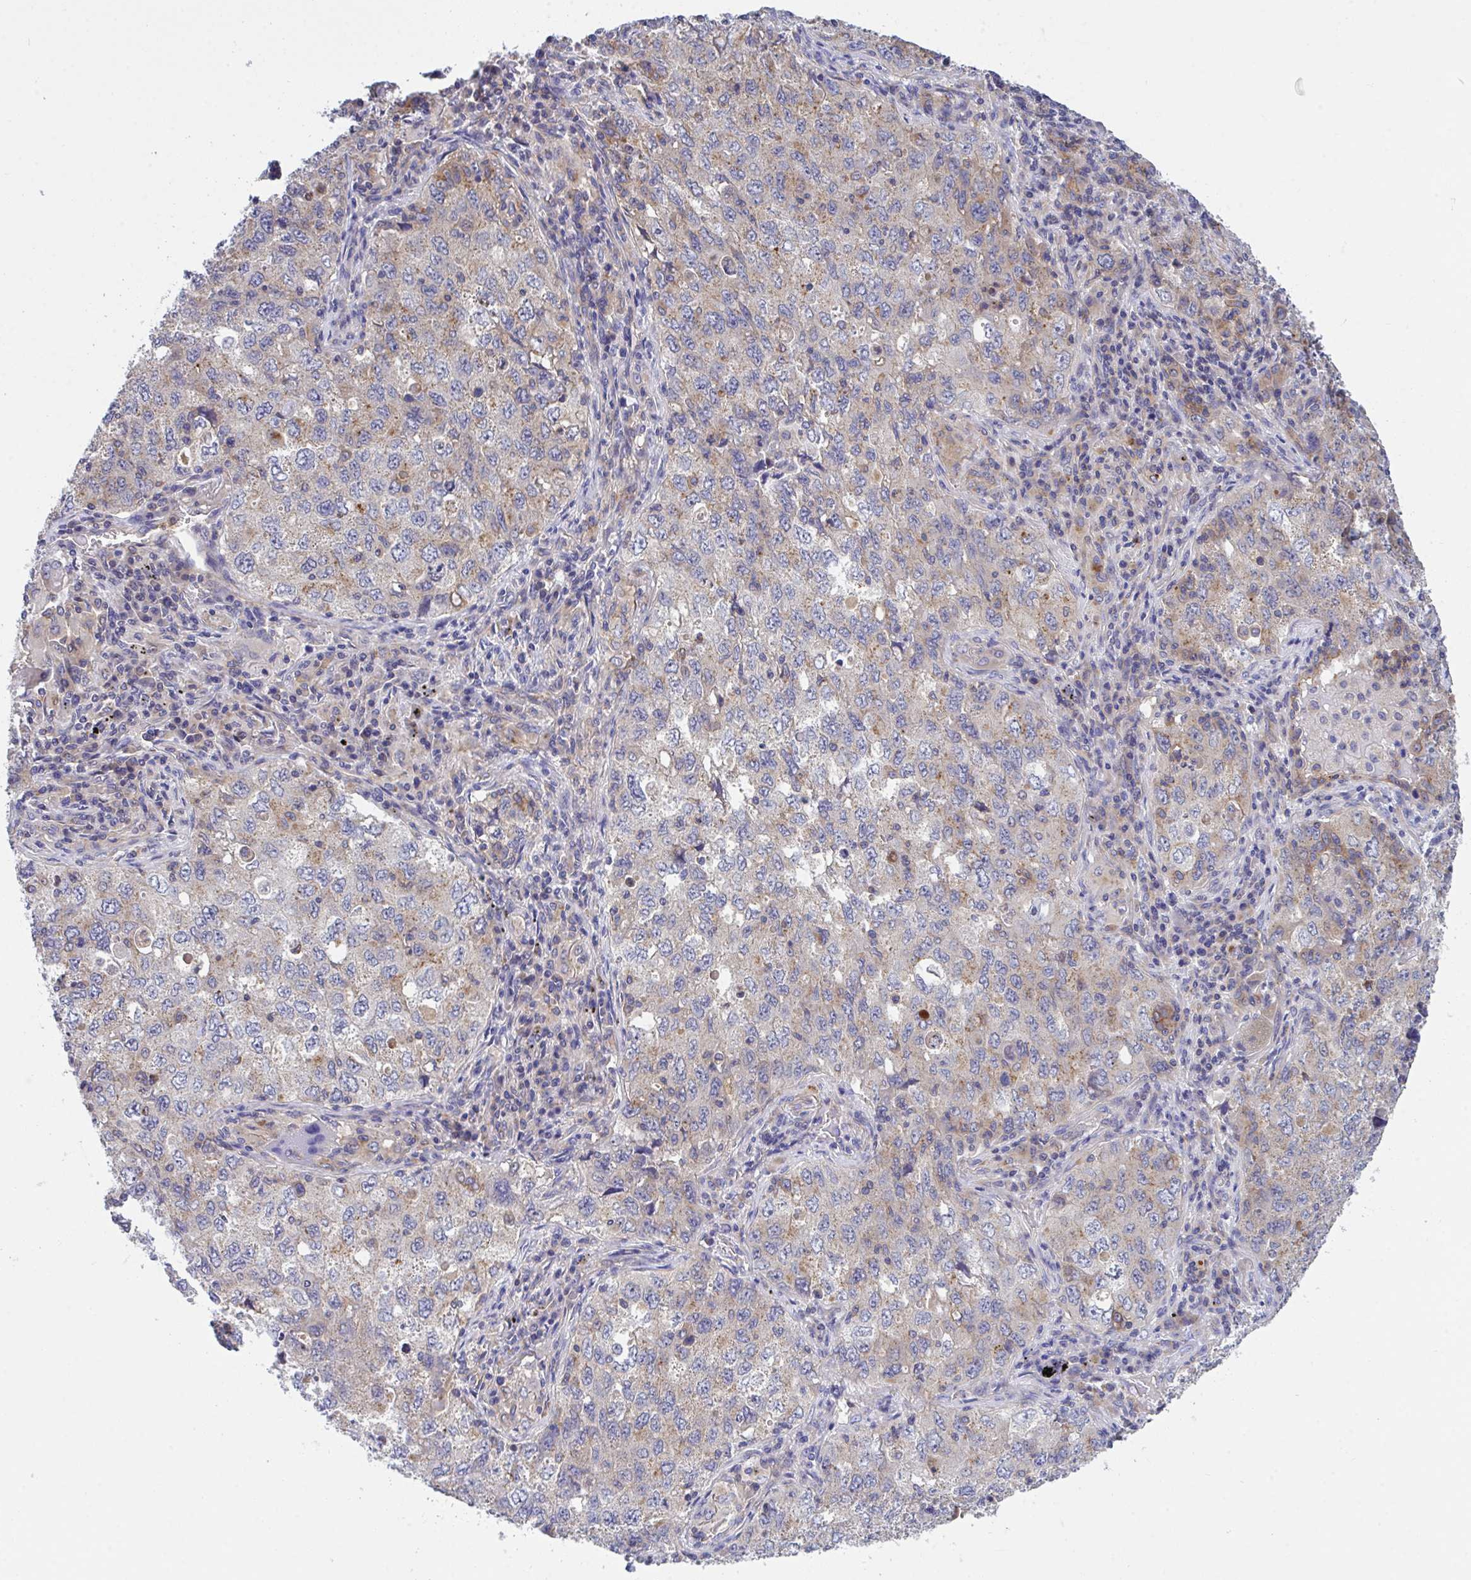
{"staining": {"intensity": "weak", "quantity": "<25%", "location": "cytoplasmic/membranous"}, "tissue": "lung cancer", "cell_type": "Tumor cells", "image_type": "cancer", "snomed": [{"axis": "morphology", "description": "Adenocarcinoma, NOS"}, {"axis": "topography", "description": "Lung"}], "caption": "Immunohistochemistry of lung cancer (adenocarcinoma) demonstrates no expression in tumor cells.", "gene": "C4orf36", "patient": {"sex": "female", "age": 57}}